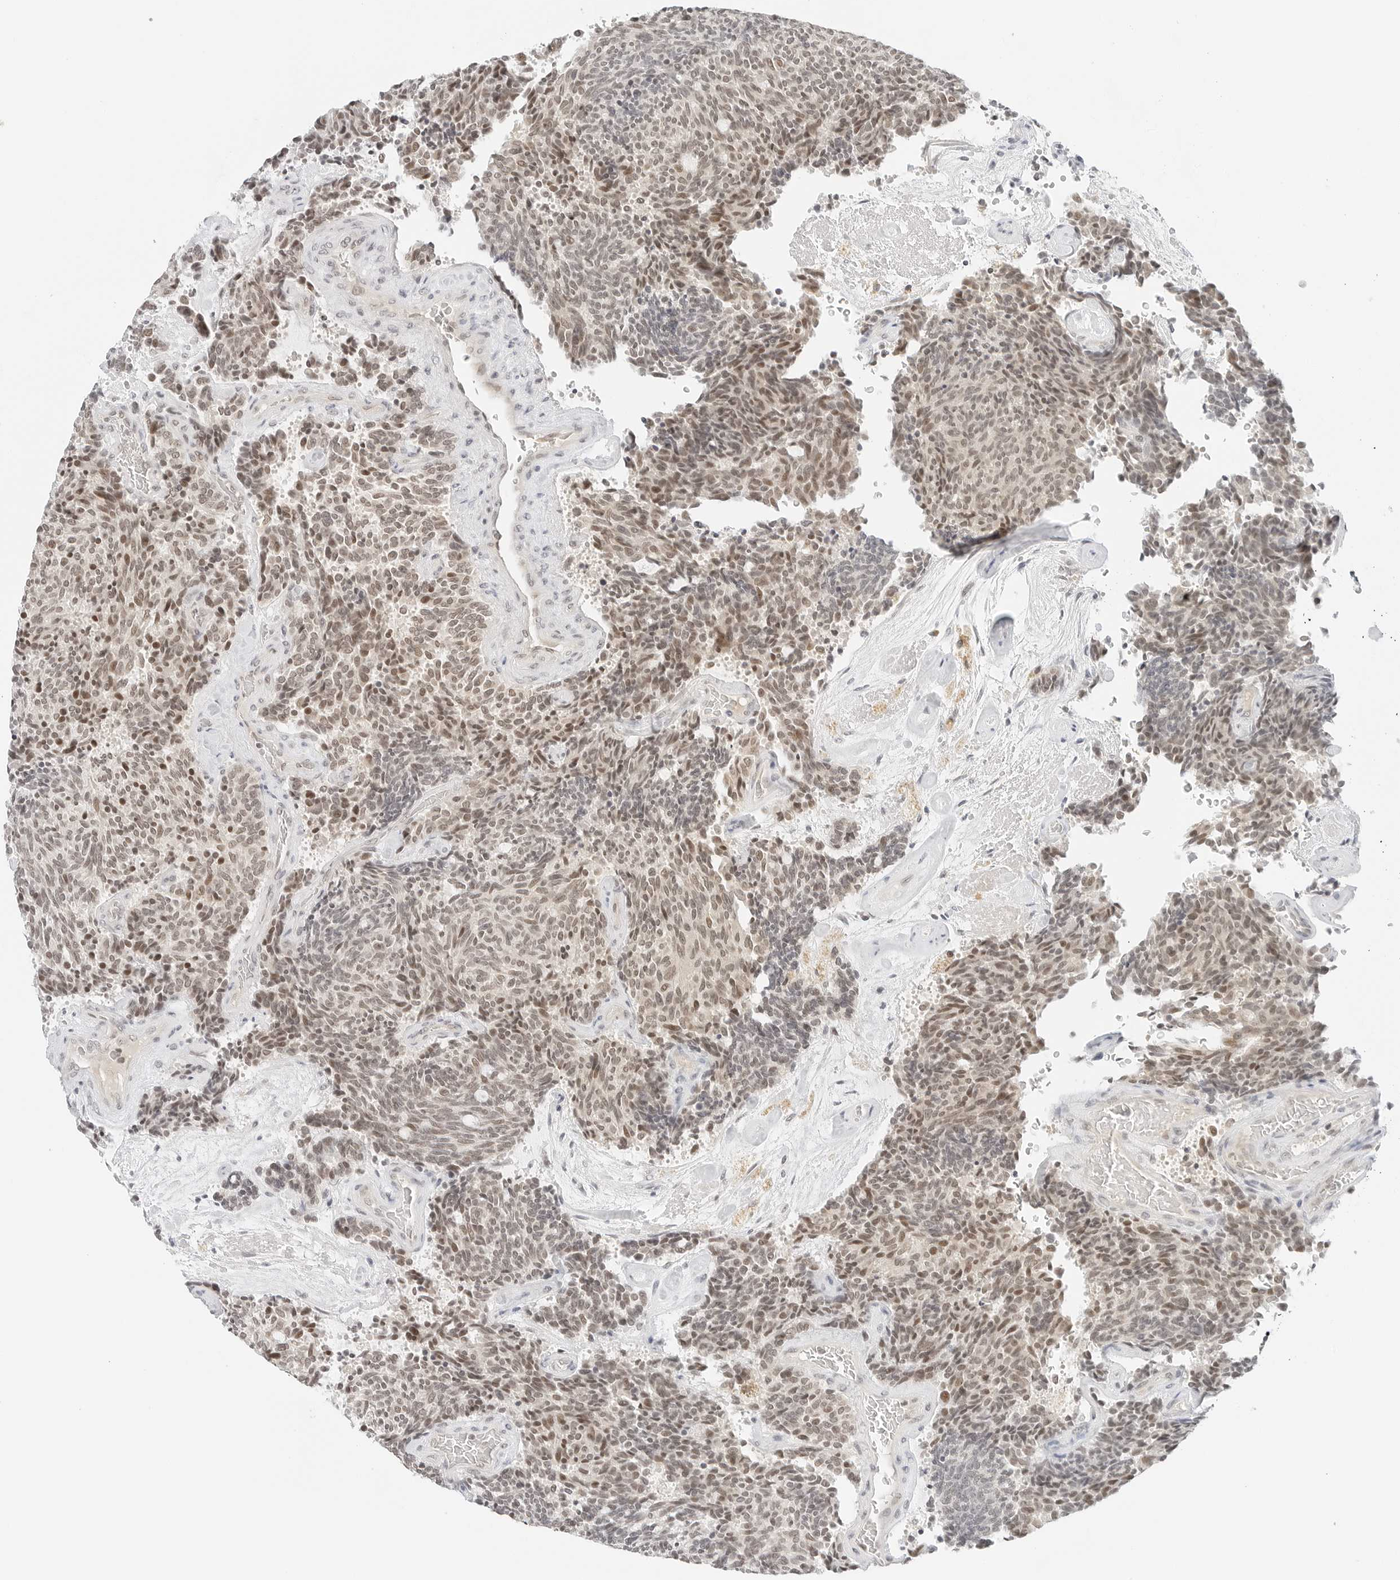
{"staining": {"intensity": "moderate", "quantity": "25%-75%", "location": "nuclear"}, "tissue": "carcinoid", "cell_type": "Tumor cells", "image_type": "cancer", "snomed": [{"axis": "morphology", "description": "Carcinoid, malignant, NOS"}, {"axis": "topography", "description": "Pancreas"}], "caption": "Carcinoid was stained to show a protein in brown. There is medium levels of moderate nuclear positivity in about 25%-75% of tumor cells.", "gene": "NEO1", "patient": {"sex": "female", "age": 54}}